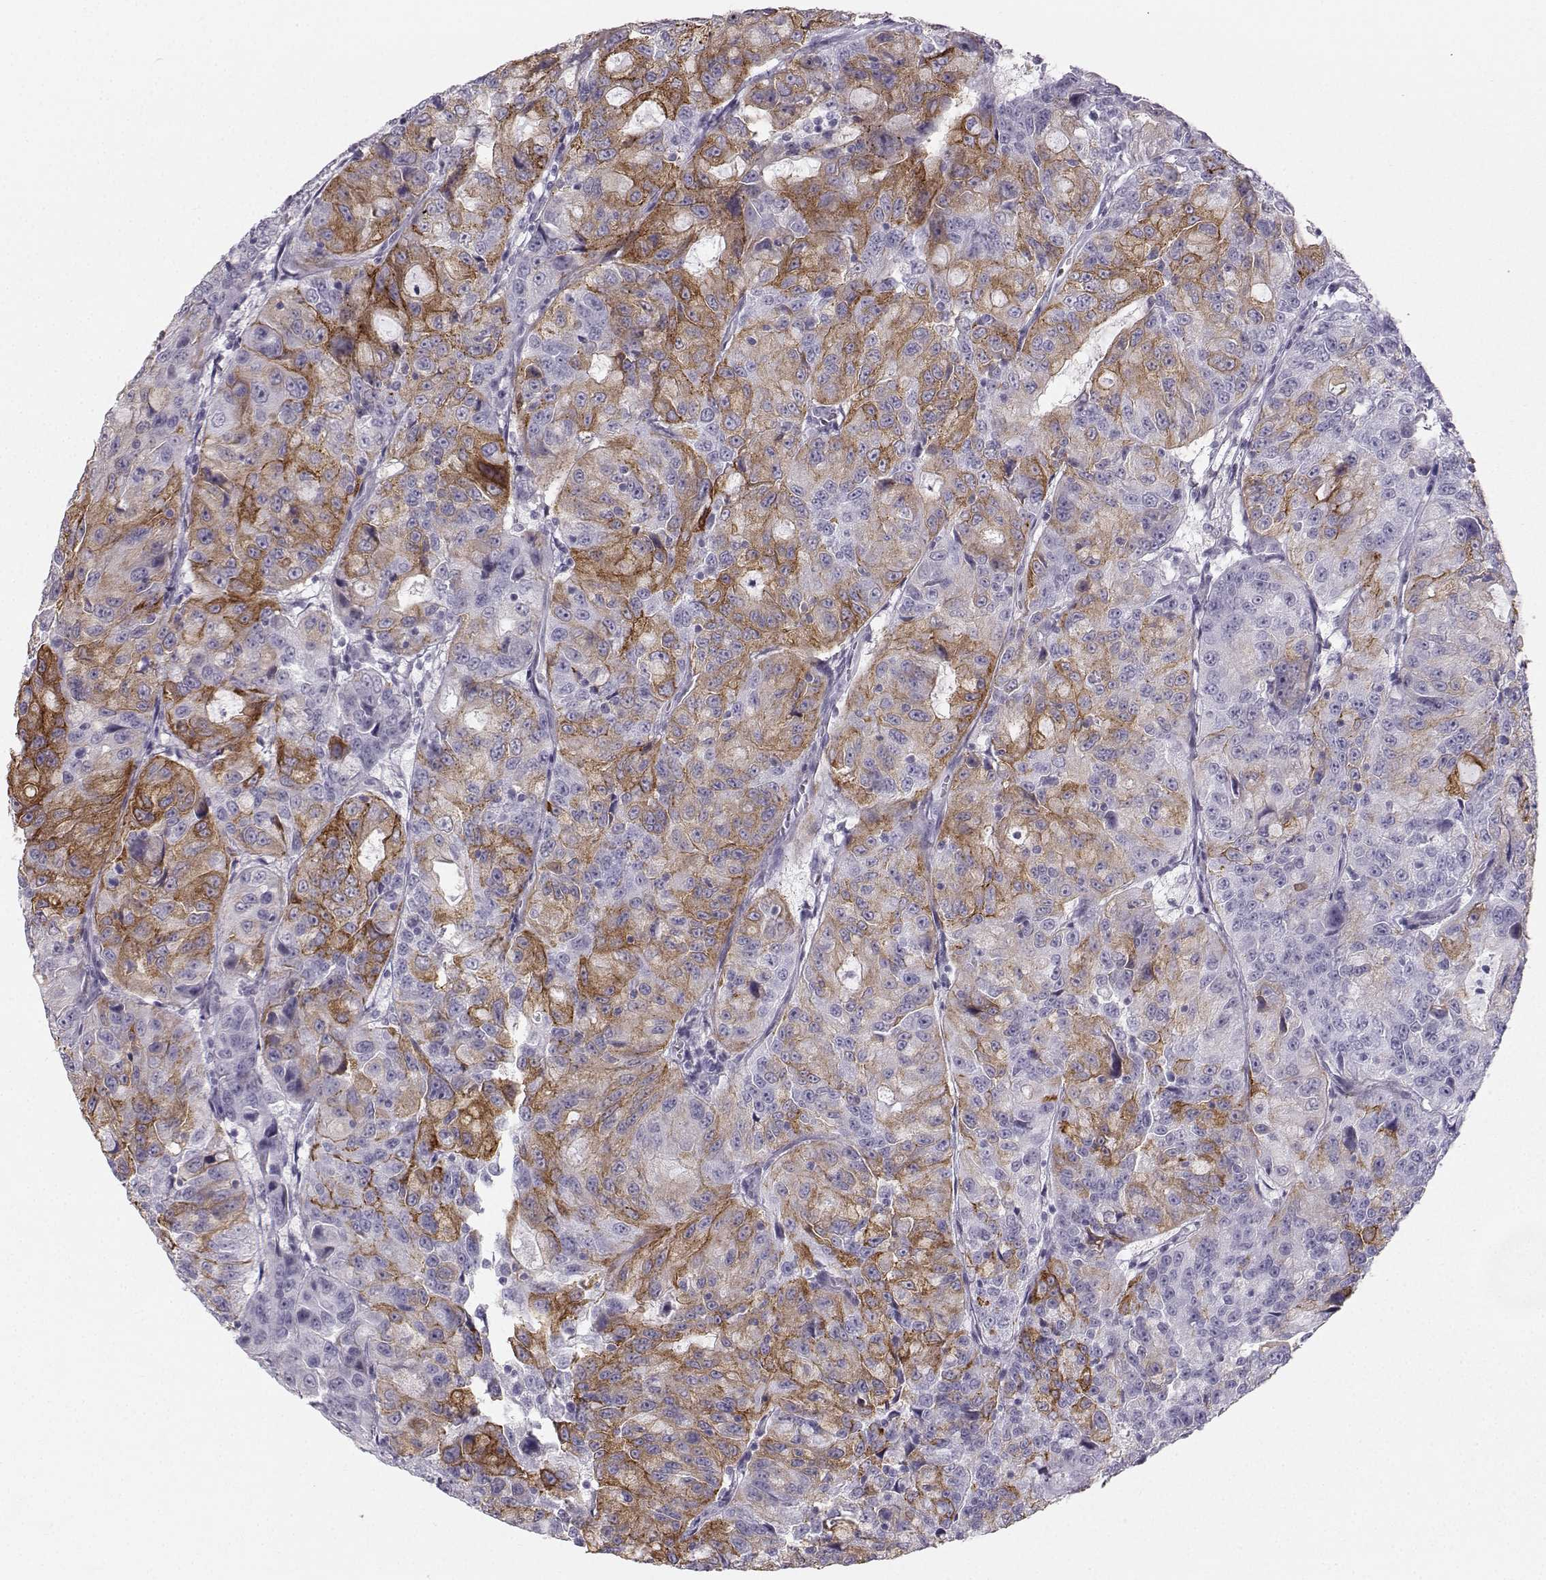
{"staining": {"intensity": "strong", "quantity": "<25%", "location": "cytoplasmic/membranous"}, "tissue": "urothelial cancer", "cell_type": "Tumor cells", "image_type": "cancer", "snomed": [{"axis": "morphology", "description": "Urothelial carcinoma, NOS"}, {"axis": "morphology", "description": "Urothelial carcinoma, High grade"}, {"axis": "topography", "description": "Urinary bladder"}], "caption": "Immunohistochemistry (IHC) histopathology image of human urothelial cancer stained for a protein (brown), which displays medium levels of strong cytoplasmic/membranous positivity in approximately <25% of tumor cells.", "gene": "CASR", "patient": {"sex": "female", "age": 73}}